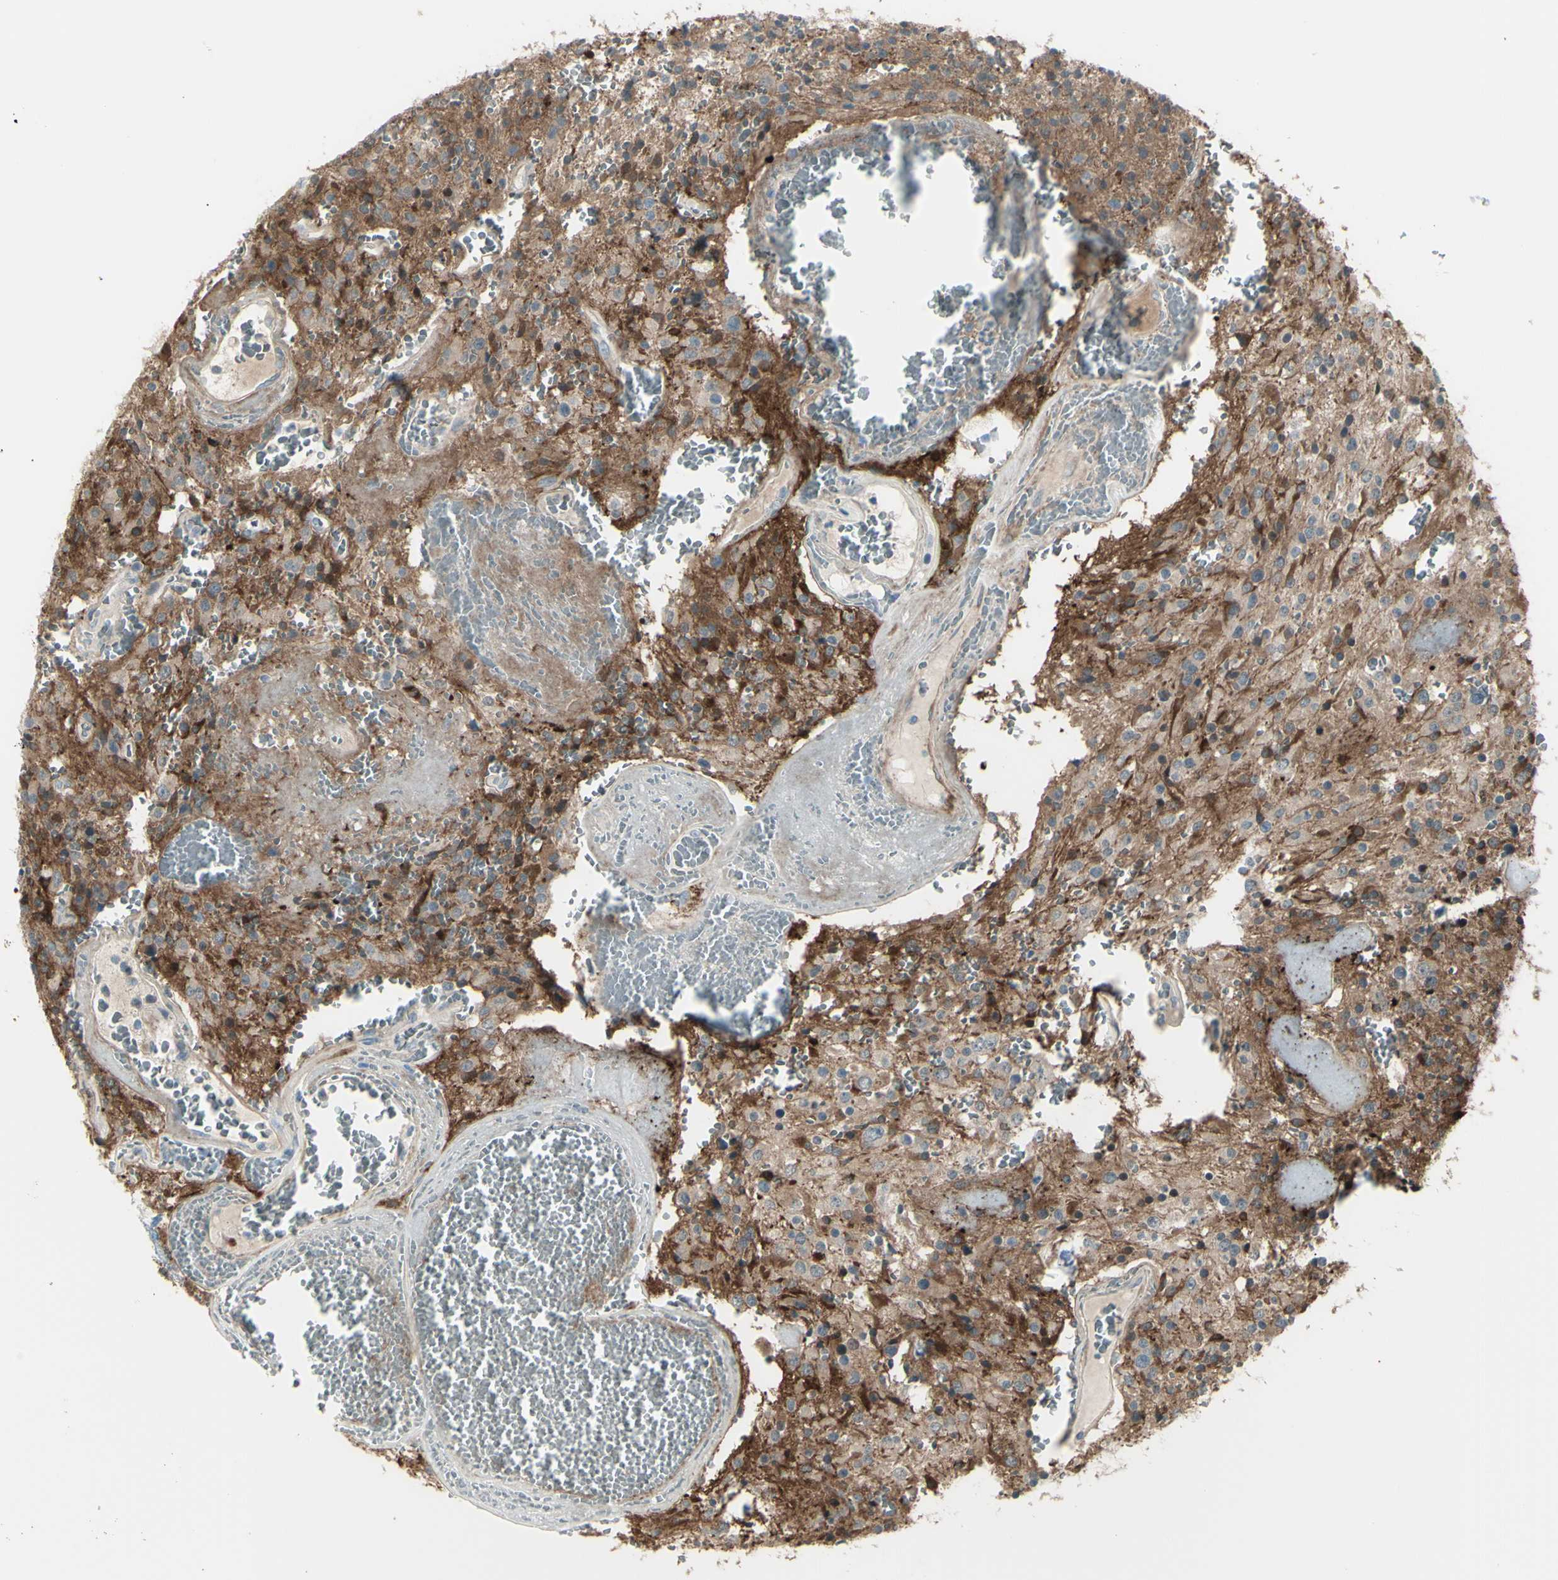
{"staining": {"intensity": "weak", "quantity": ">75%", "location": "cytoplasmic/membranous"}, "tissue": "glioma", "cell_type": "Tumor cells", "image_type": "cancer", "snomed": [{"axis": "morphology", "description": "Glioma, malignant, Low grade"}, {"axis": "topography", "description": "Brain"}], "caption": "Immunohistochemical staining of human glioma reveals weak cytoplasmic/membranous protein positivity in about >75% of tumor cells. Using DAB (3,3'-diaminobenzidine) (brown) and hematoxylin (blue) stains, captured at high magnification using brightfield microscopy.", "gene": "GPR34", "patient": {"sex": "male", "age": 58}}